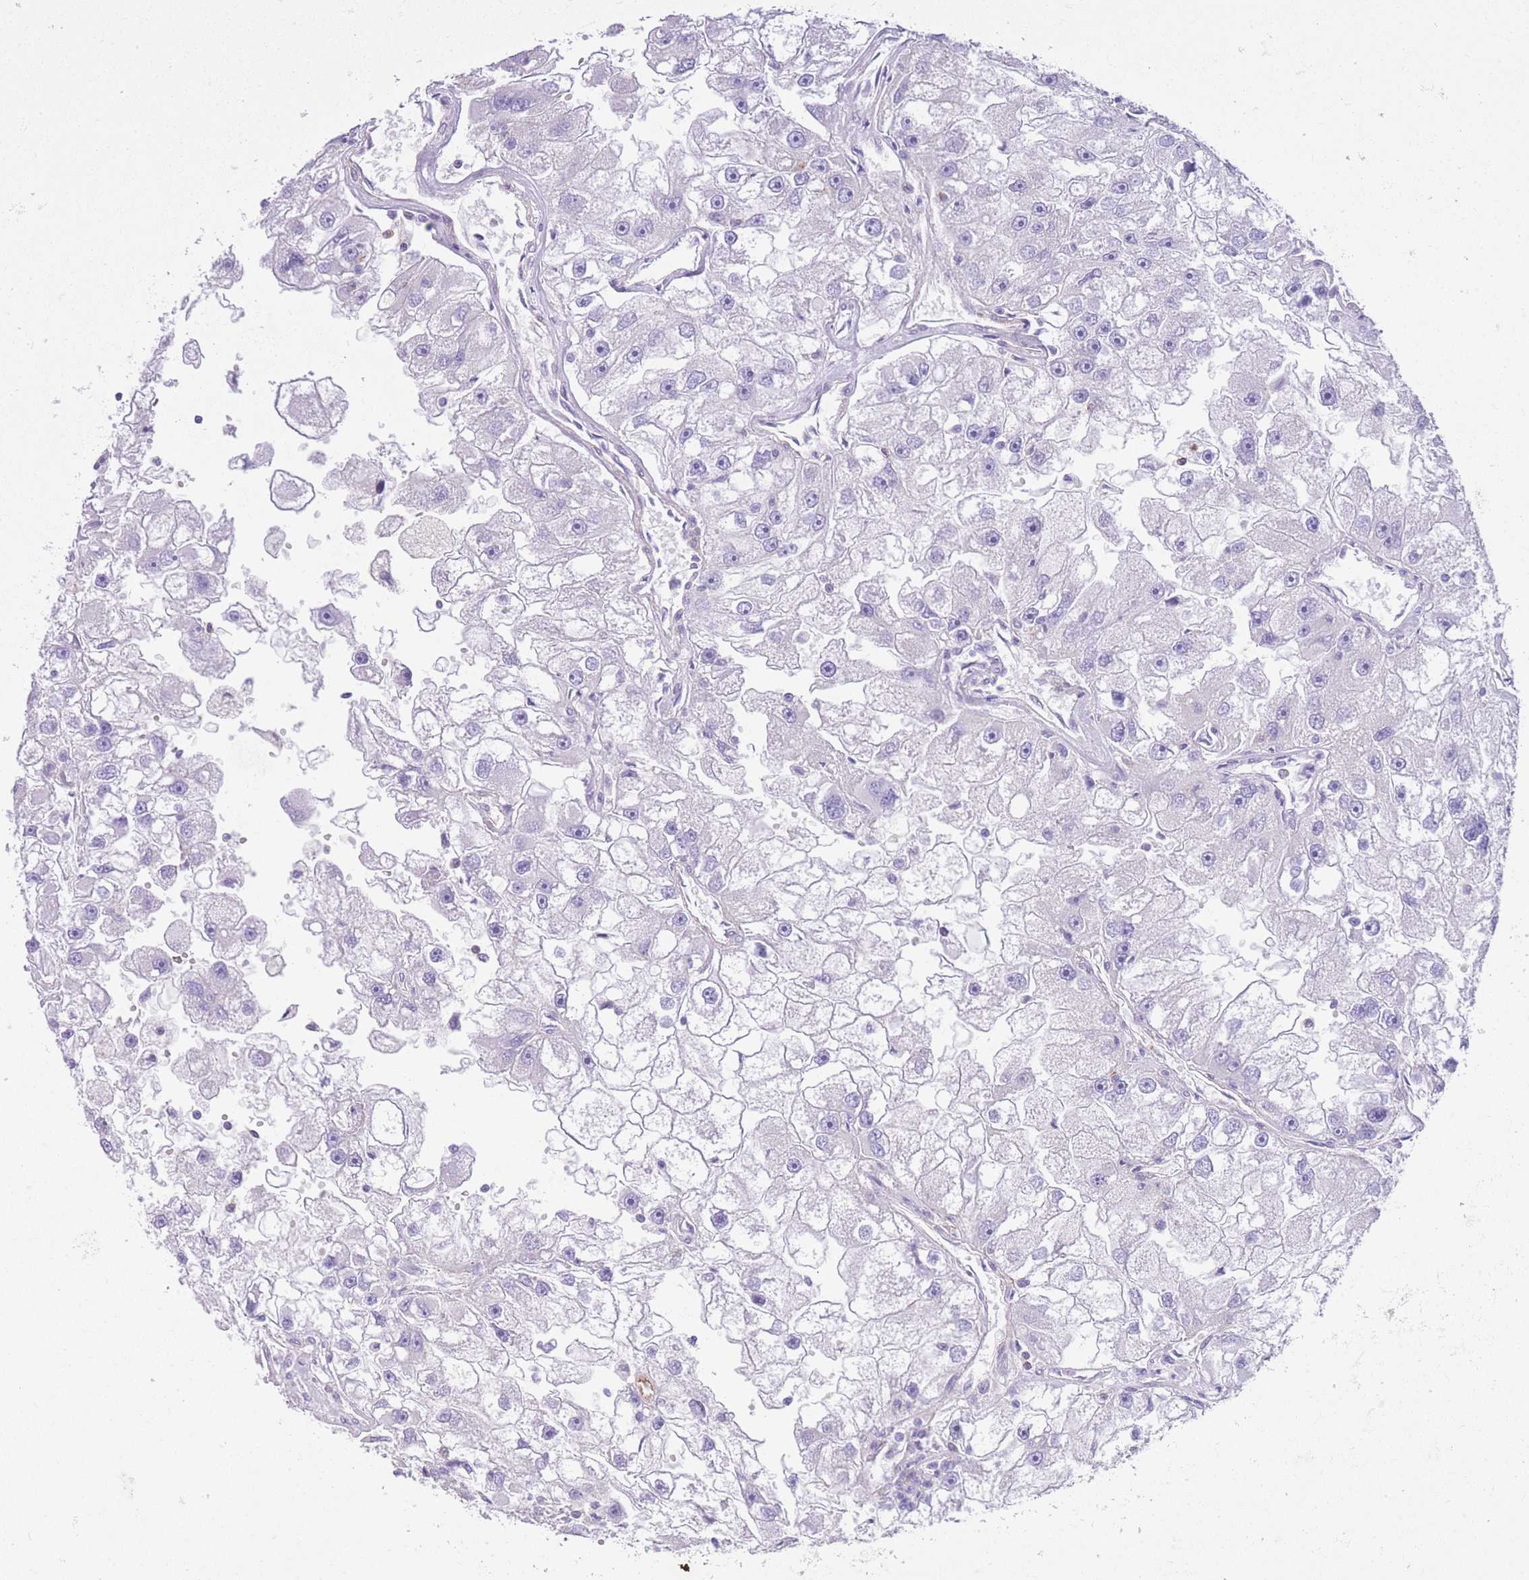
{"staining": {"intensity": "negative", "quantity": "none", "location": "none"}, "tissue": "renal cancer", "cell_type": "Tumor cells", "image_type": "cancer", "snomed": [{"axis": "morphology", "description": "Adenocarcinoma, NOS"}, {"axis": "topography", "description": "Kidney"}], "caption": "Human renal adenocarcinoma stained for a protein using immunohistochemistry demonstrates no positivity in tumor cells.", "gene": "LDB3", "patient": {"sex": "male", "age": 63}}